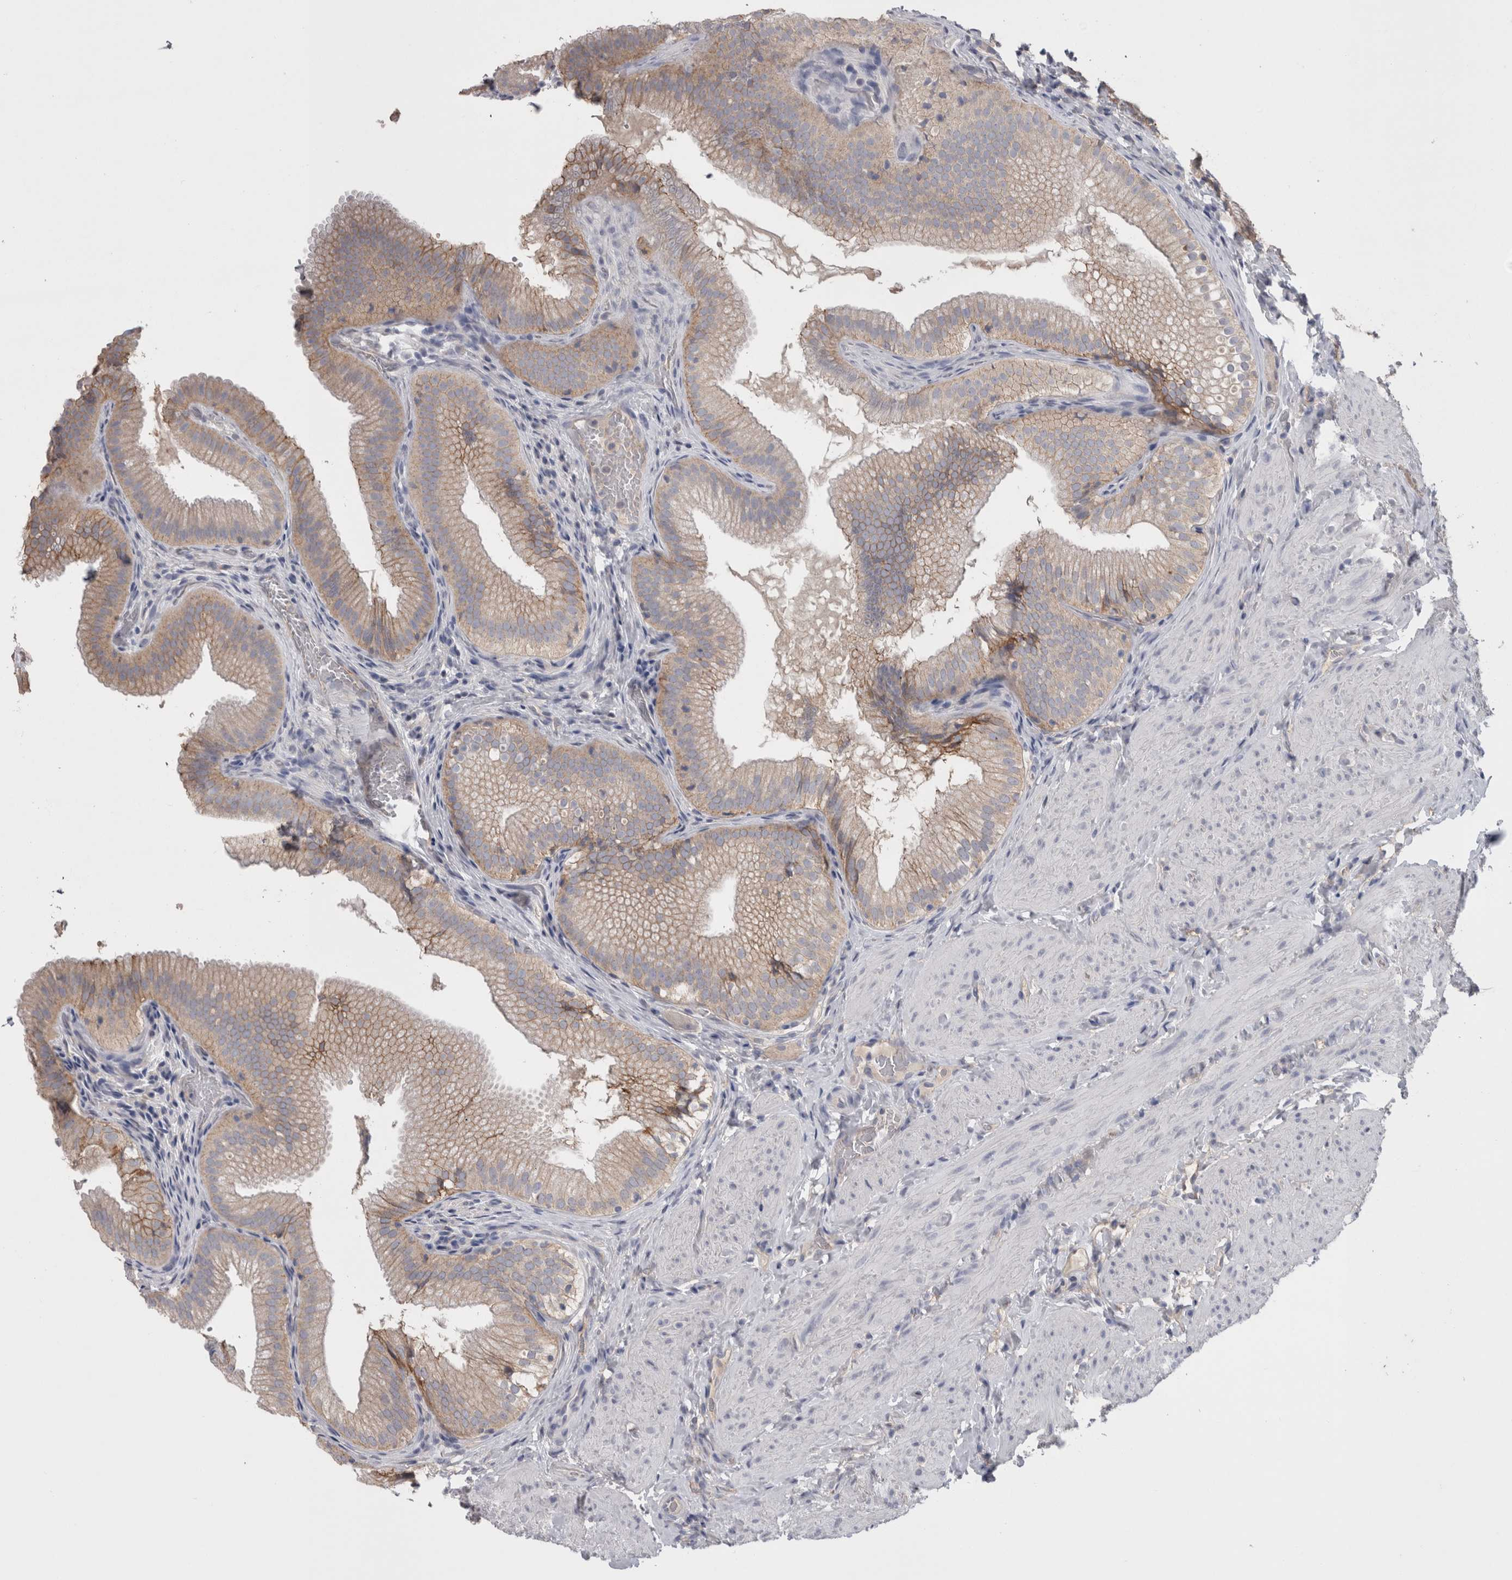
{"staining": {"intensity": "moderate", "quantity": ">75%", "location": "cytoplasmic/membranous"}, "tissue": "gallbladder", "cell_type": "Glandular cells", "image_type": "normal", "snomed": [{"axis": "morphology", "description": "Normal tissue, NOS"}, {"axis": "topography", "description": "Gallbladder"}], "caption": "Protein staining by immunohistochemistry (IHC) demonstrates moderate cytoplasmic/membranous staining in approximately >75% of glandular cells in unremarkable gallbladder. (IHC, brightfield microscopy, high magnification).", "gene": "NECTIN2", "patient": {"sex": "female", "age": 30}}